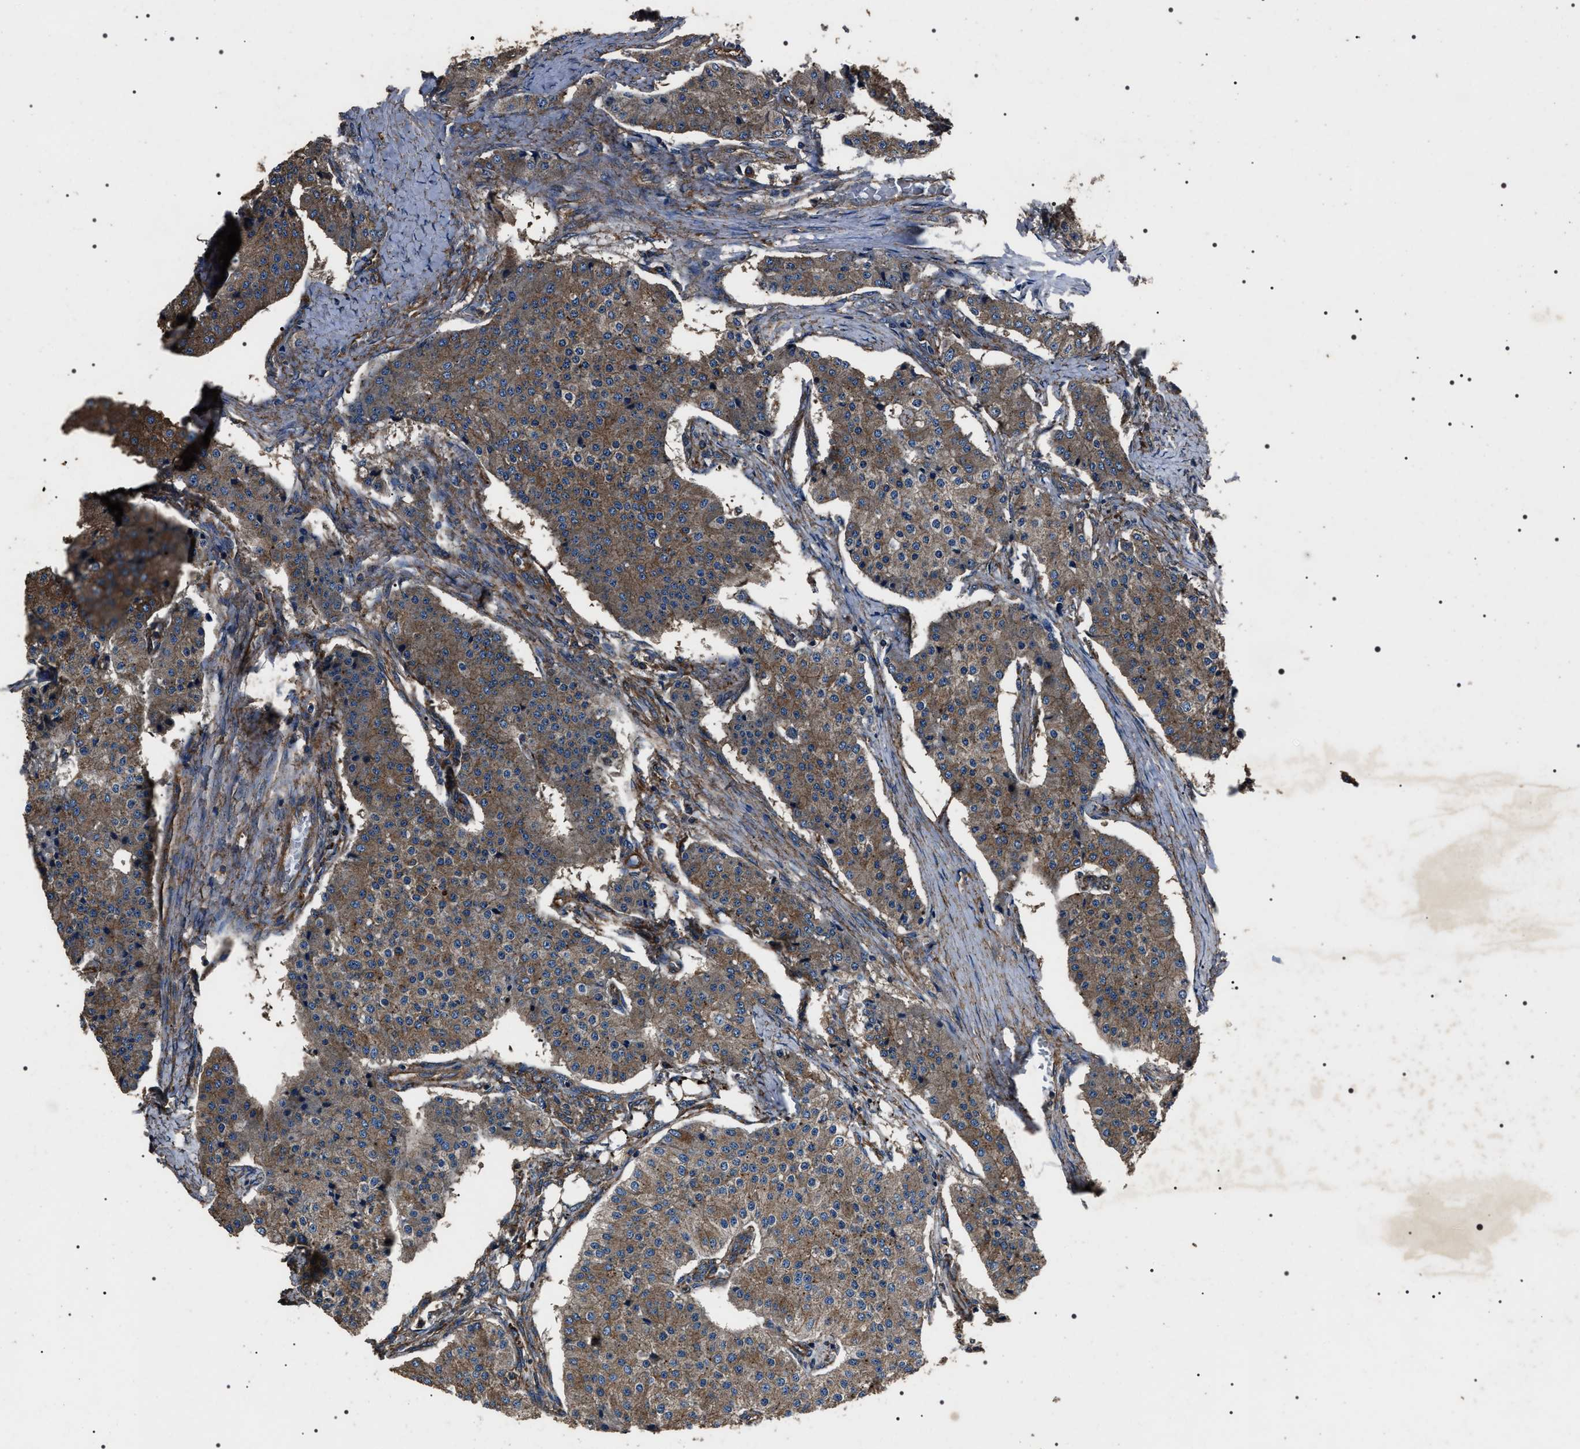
{"staining": {"intensity": "moderate", "quantity": ">75%", "location": "cytoplasmic/membranous"}, "tissue": "carcinoid", "cell_type": "Tumor cells", "image_type": "cancer", "snomed": [{"axis": "morphology", "description": "Carcinoid, malignant, NOS"}, {"axis": "topography", "description": "Colon"}], "caption": "The histopathology image demonstrates immunohistochemical staining of carcinoid. There is moderate cytoplasmic/membranous staining is identified in about >75% of tumor cells.", "gene": "HSCB", "patient": {"sex": "female", "age": 52}}